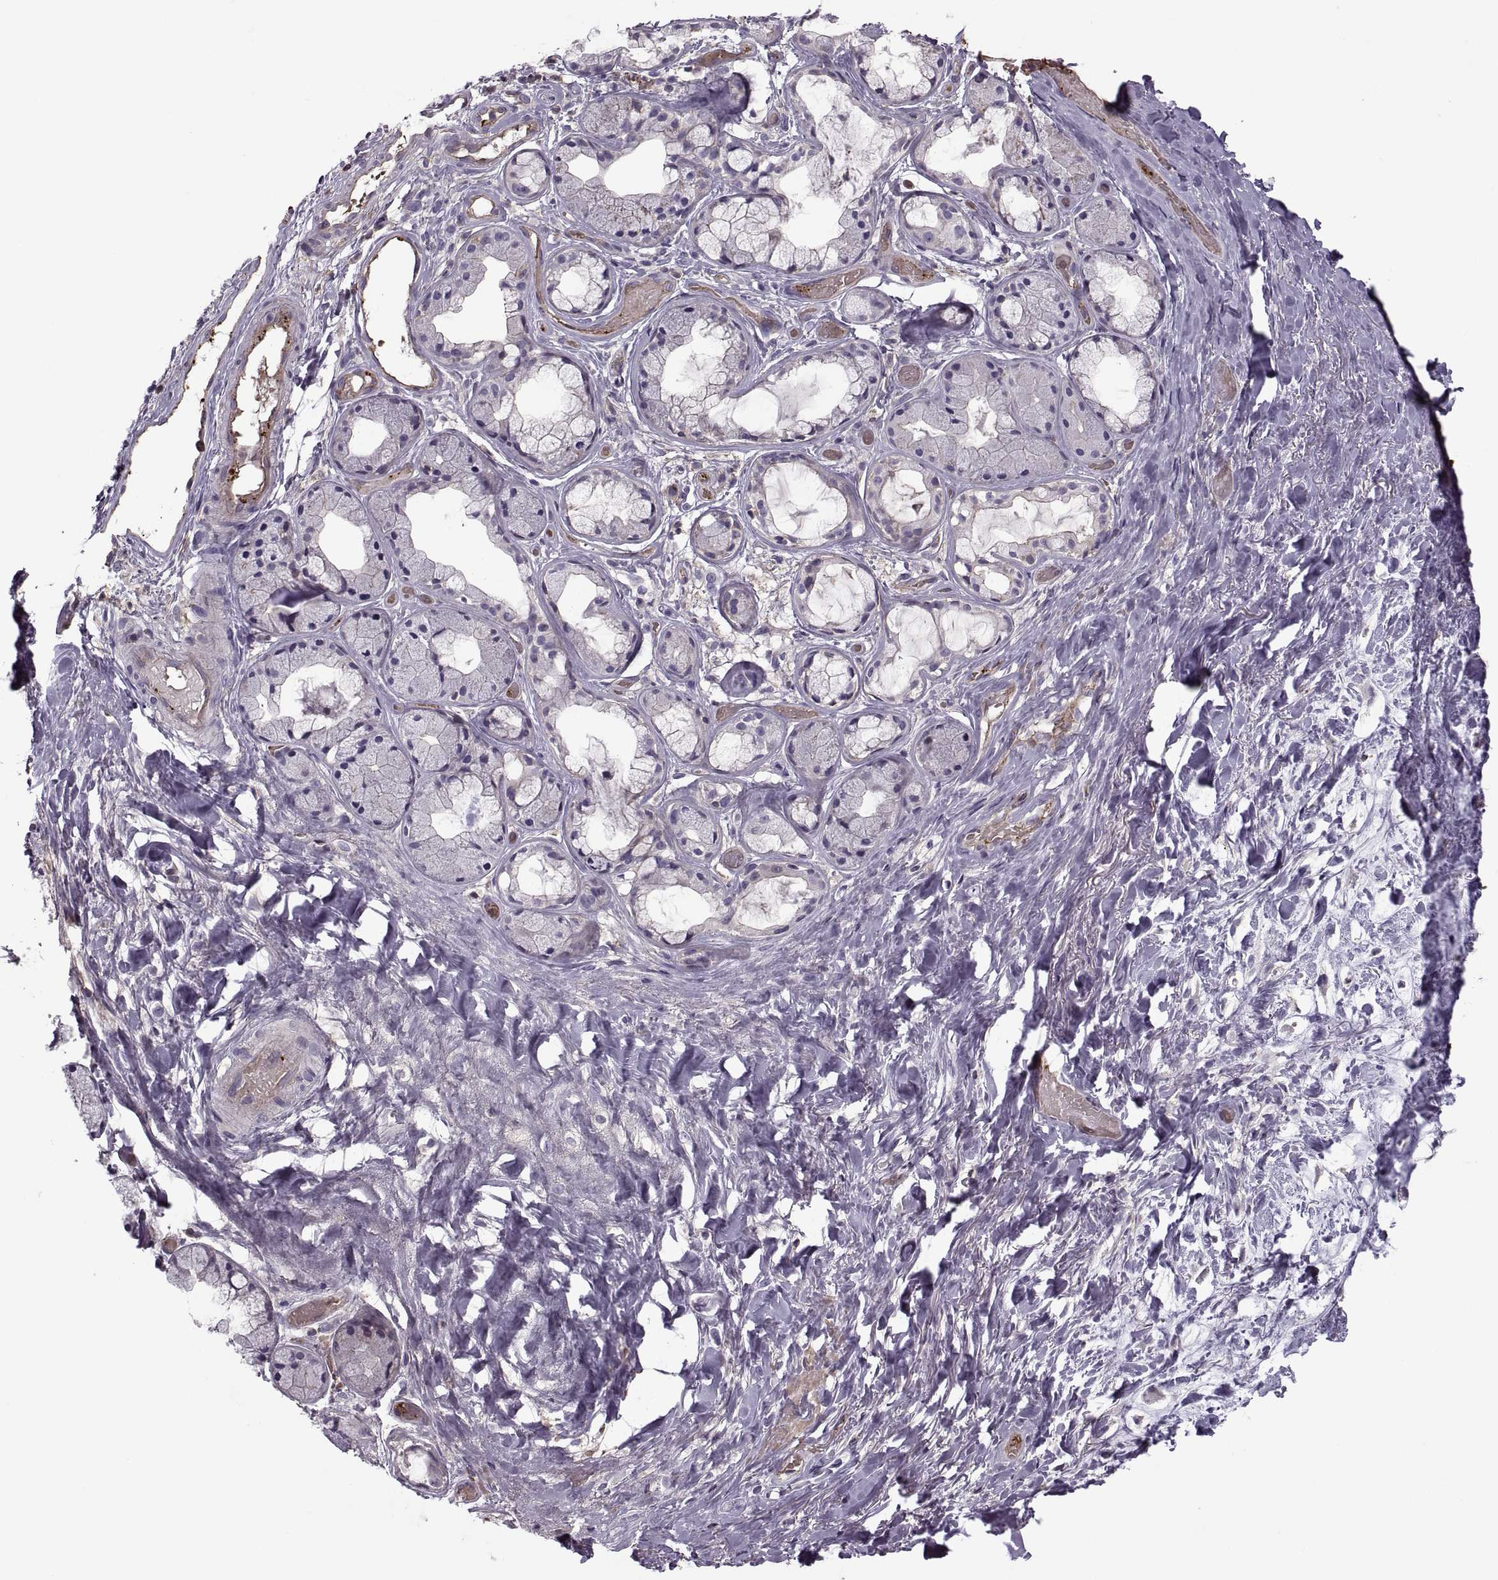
{"staining": {"intensity": "negative", "quantity": "none", "location": "none"}, "tissue": "soft tissue", "cell_type": "Fibroblasts", "image_type": "normal", "snomed": [{"axis": "morphology", "description": "Normal tissue, NOS"}, {"axis": "topography", "description": "Cartilage tissue"}], "caption": "High magnification brightfield microscopy of benign soft tissue stained with DAB (brown) and counterstained with hematoxylin (blue): fibroblasts show no significant staining. Nuclei are stained in blue.", "gene": "SLC2A14", "patient": {"sex": "male", "age": 62}}